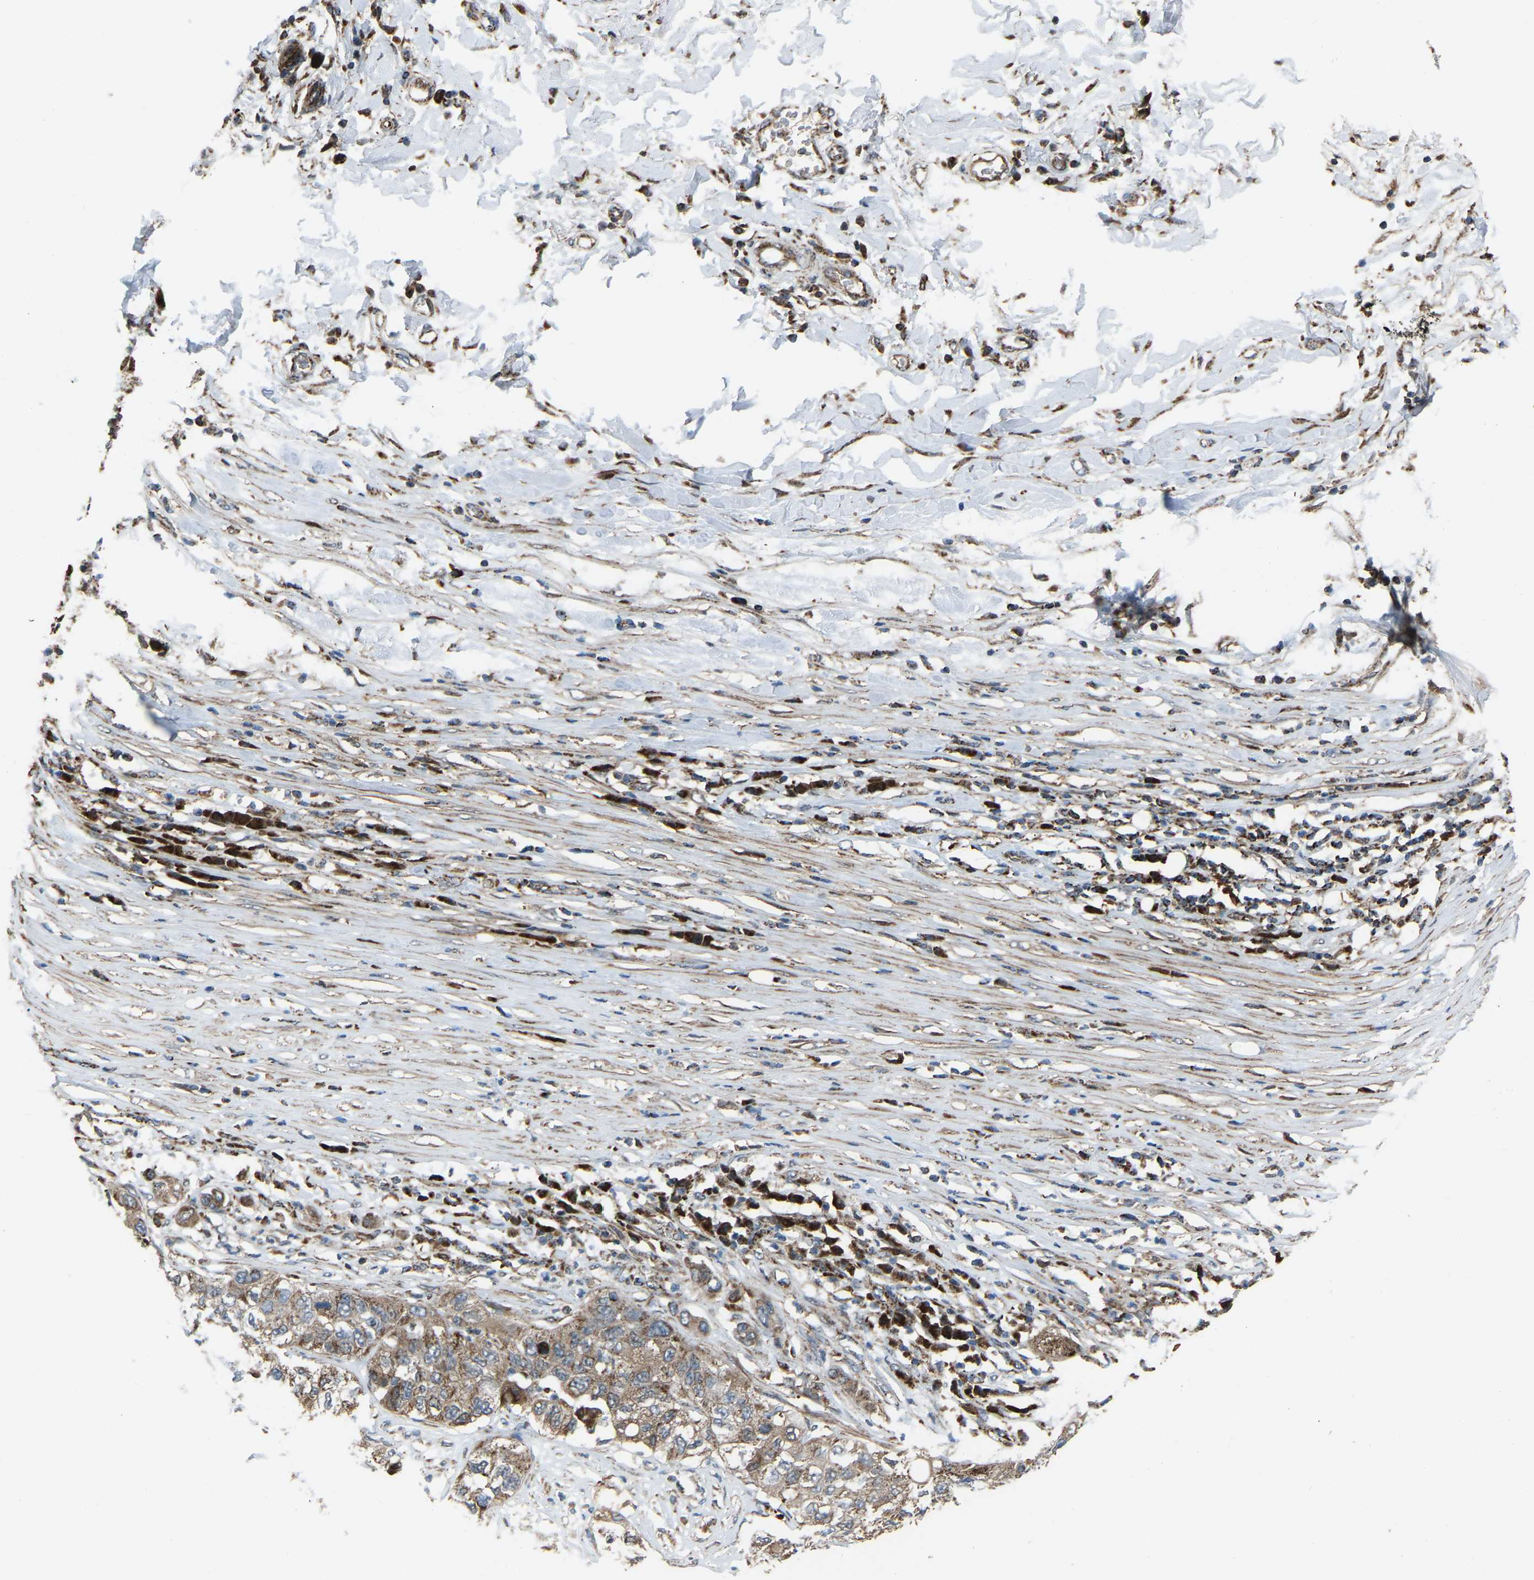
{"staining": {"intensity": "moderate", "quantity": ">75%", "location": "cytoplasmic/membranous"}, "tissue": "pancreatic cancer", "cell_type": "Tumor cells", "image_type": "cancer", "snomed": [{"axis": "morphology", "description": "Adenocarcinoma, NOS"}, {"axis": "topography", "description": "Pancreas"}], "caption": "Immunohistochemistry (IHC) staining of adenocarcinoma (pancreatic), which shows medium levels of moderate cytoplasmic/membranous staining in approximately >75% of tumor cells indicating moderate cytoplasmic/membranous protein expression. The staining was performed using DAB (3,3'-diaminobenzidine) (brown) for protein detection and nuclei were counterstained in hematoxylin (blue).", "gene": "AKR1A1", "patient": {"sex": "female", "age": 78}}